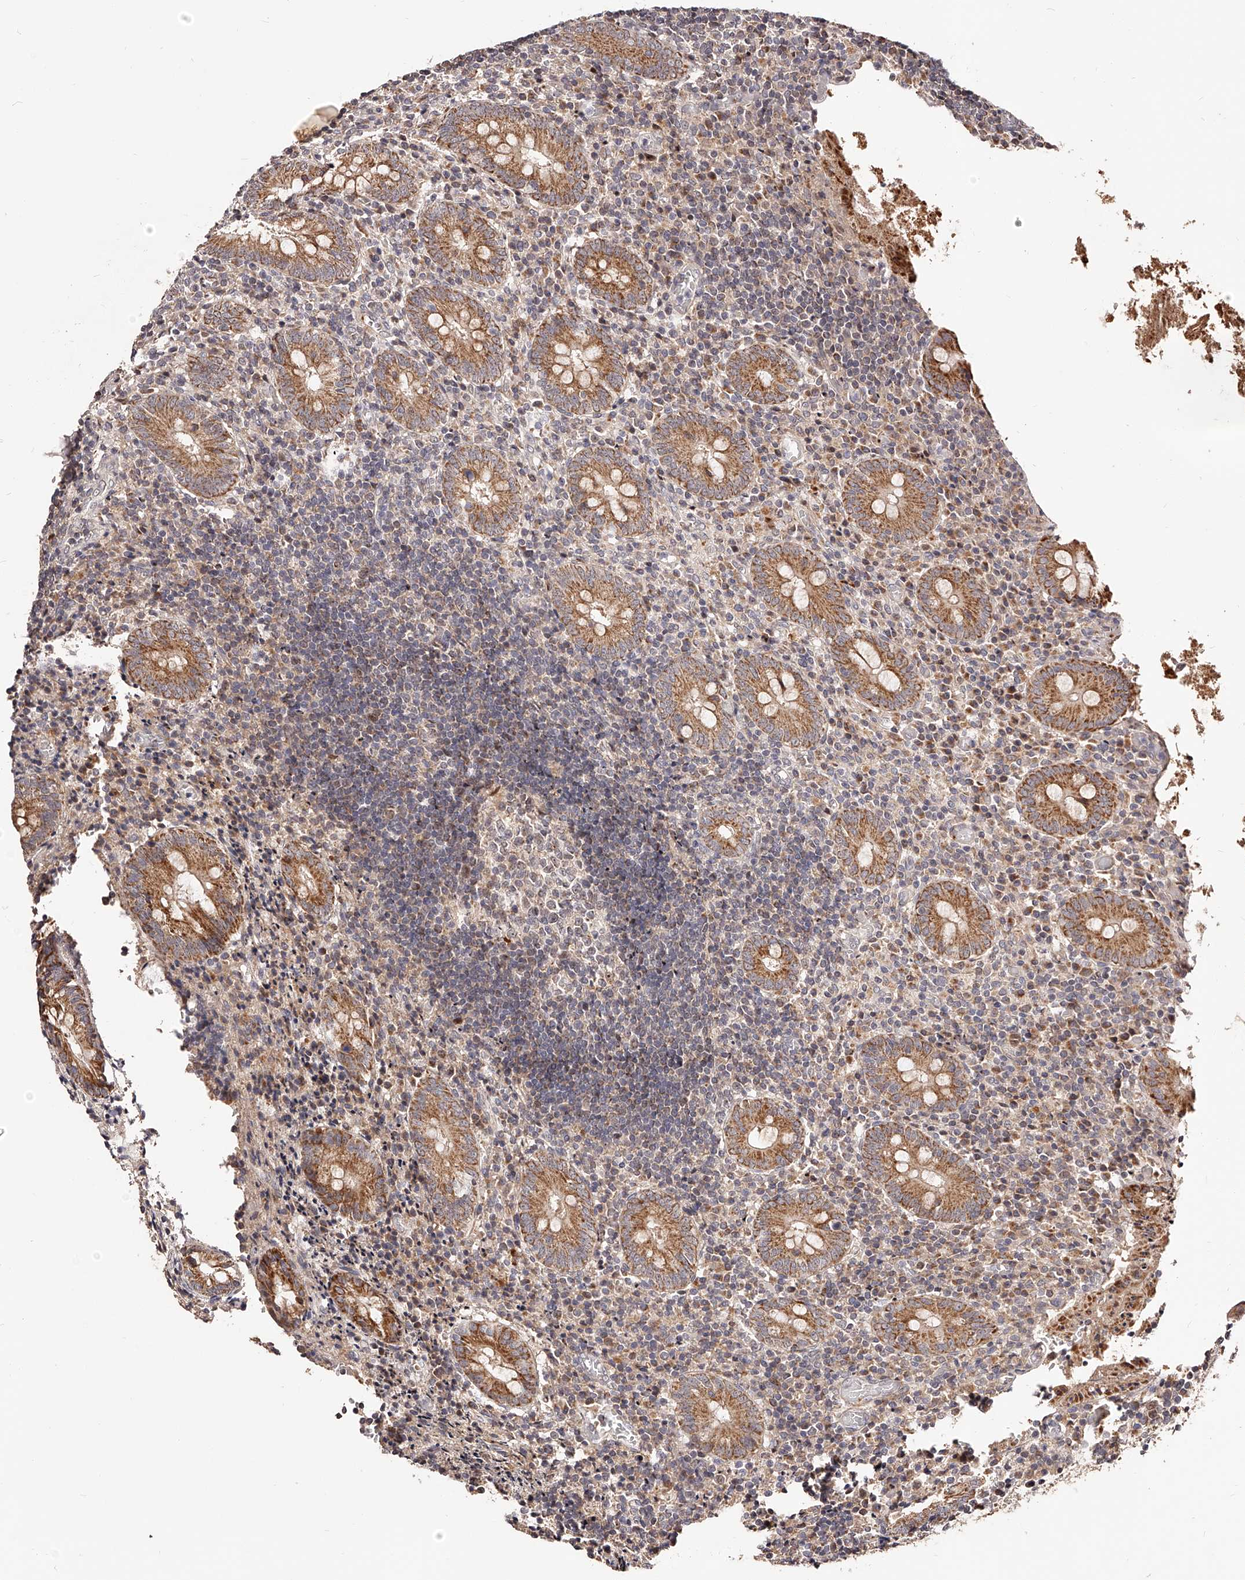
{"staining": {"intensity": "moderate", "quantity": ">75%", "location": "cytoplasmic/membranous"}, "tissue": "appendix", "cell_type": "Glandular cells", "image_type": "normal", "snomed": [{"axis": "morphology", "description": "Normal tissue, NOS"}, {"axis": "topography", "description": "Appendix"}], "caption": "Immunohistochemistry (IHC) of normal human appendix displays medium levels of moderate cytoplasmic/membranous staining in approximately >75% of glandular cells.", "gene": "ZNF502", "patient": {"sex": "female", "age": 17}}